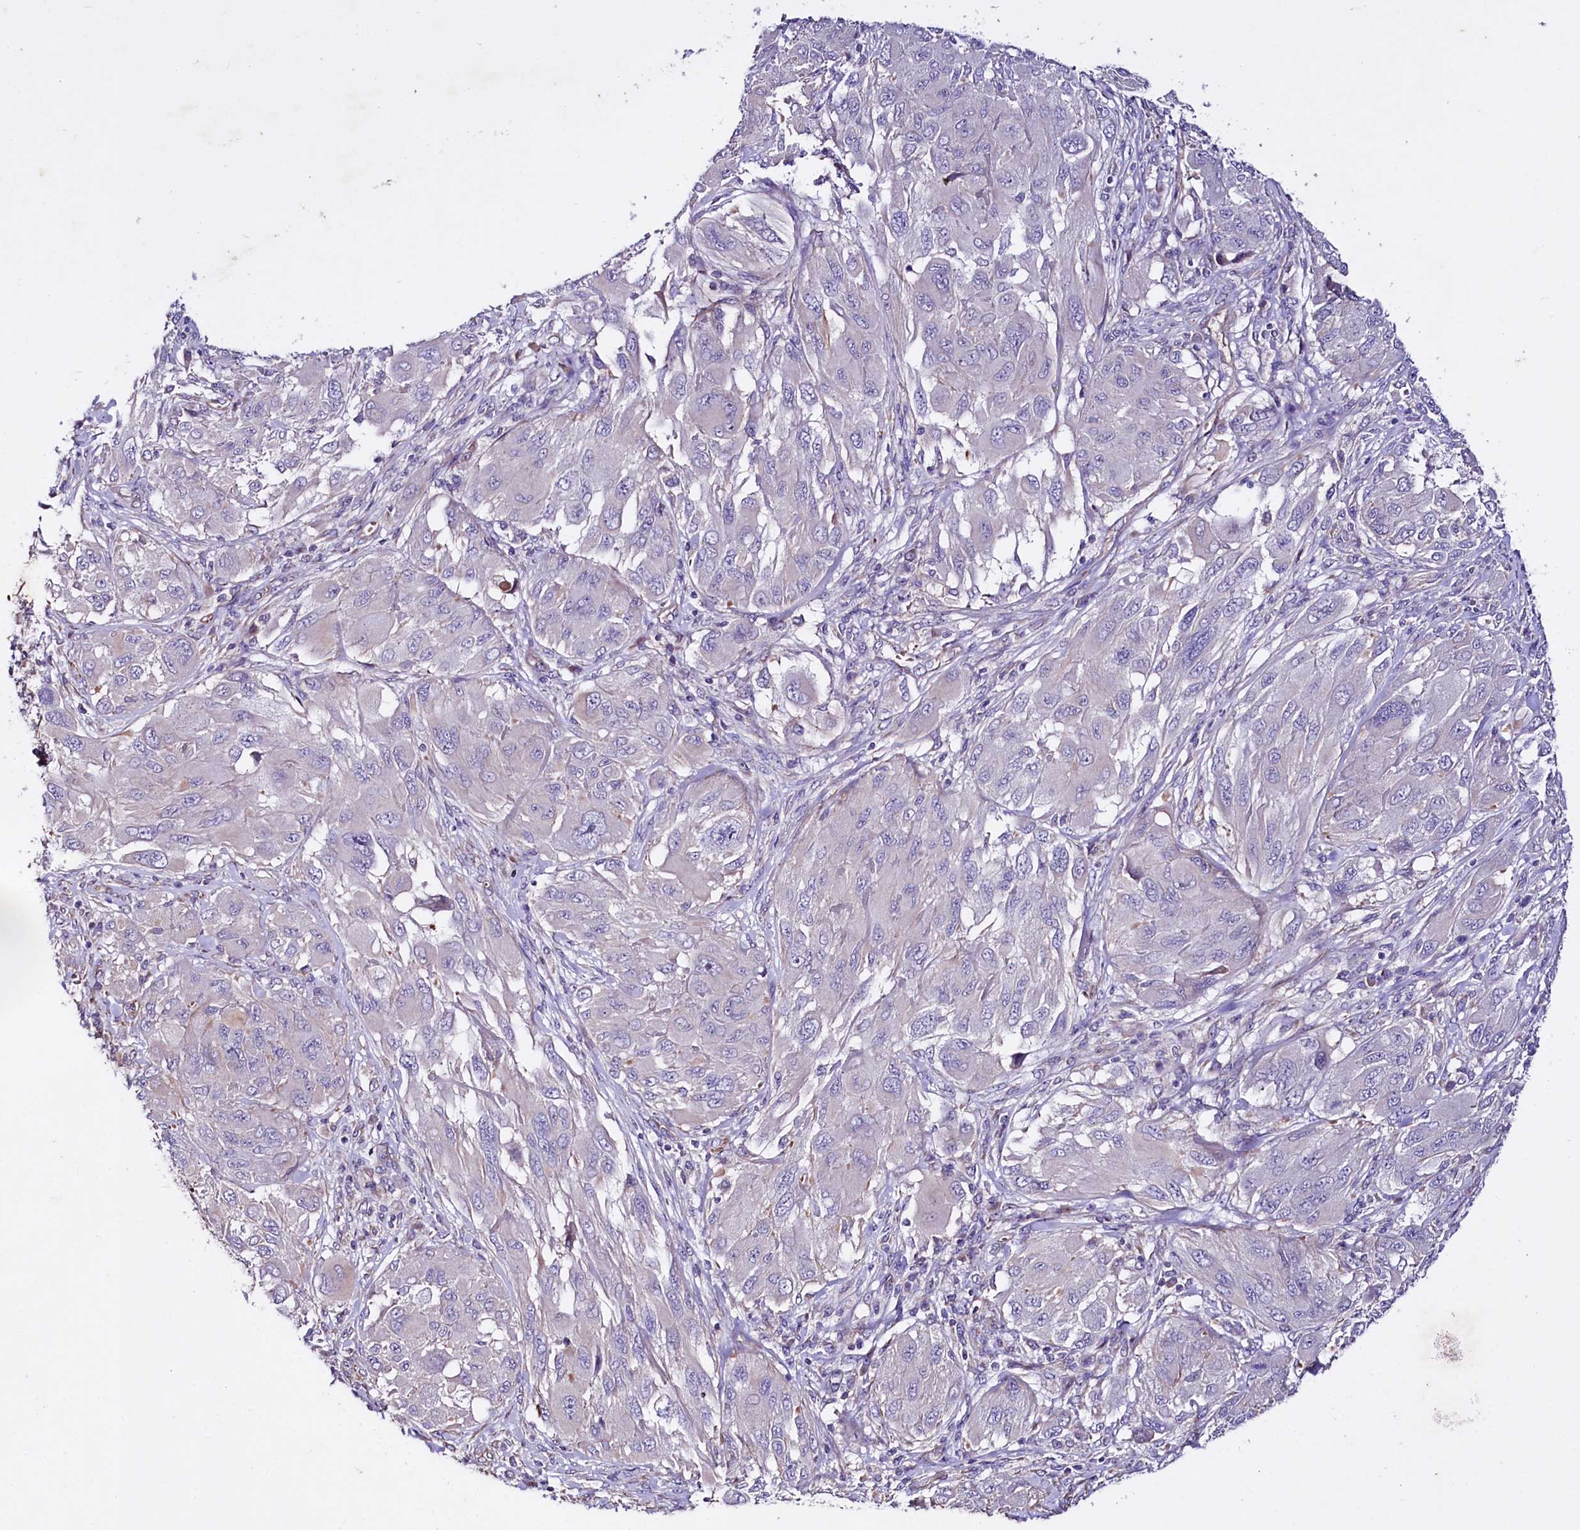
{"staining": {"intensity": "negative", "quantity": "none", "location": "none"}, "tissue": "melanoma", "cell_type": "Tumor cells", "image_type": "cancer", "snomed": [{"axis": "morphology", "description": "Malignant melanoma, NOS"}, {"axis": "topography", "description": "Skin"}], "caption": "The micrograph exhibits no staining of tumor cells in melanoma.", "gene": "SLC7A1", "patient": {"sex": "female", "age": 91}}